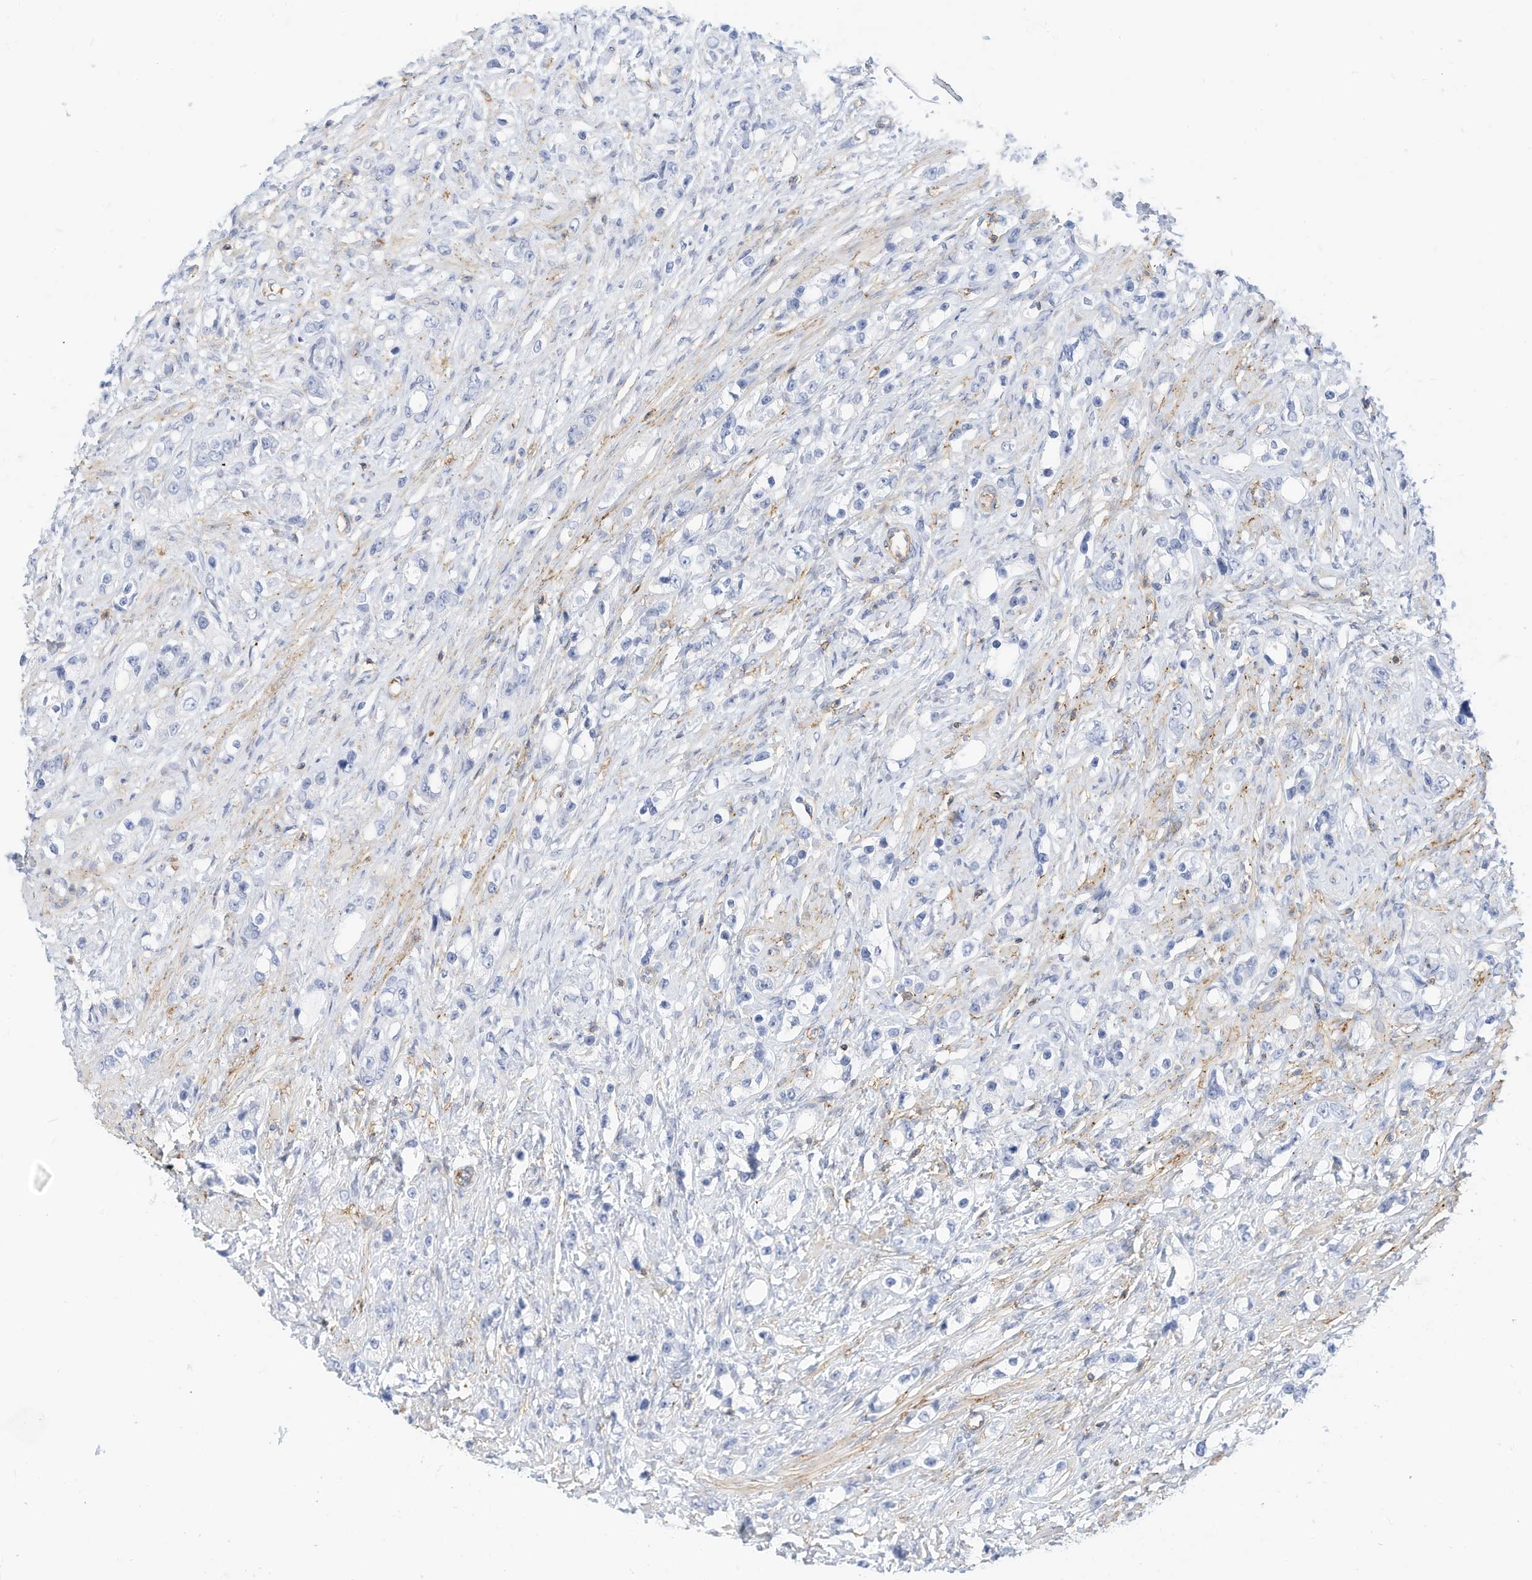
{"staining": {"intensity": "negative", "quantity": "none", "location": "none"}, "tissue": "prostate cancer", "cell_type": "Tumor cells", "image_type": "cancer", "snomed": [{"axis": "morphology", "description": "Adenocarcinoma, High grade"}, {"axis": "topography", "description": "Prostate"}], "caption": "High power microscopy image of an IHC histopathology image of prostate cancer, revealing no significant positivity in tumor cells.", "gene": "TXNDC9", "patient": {"sex": "male", "age": 63}}